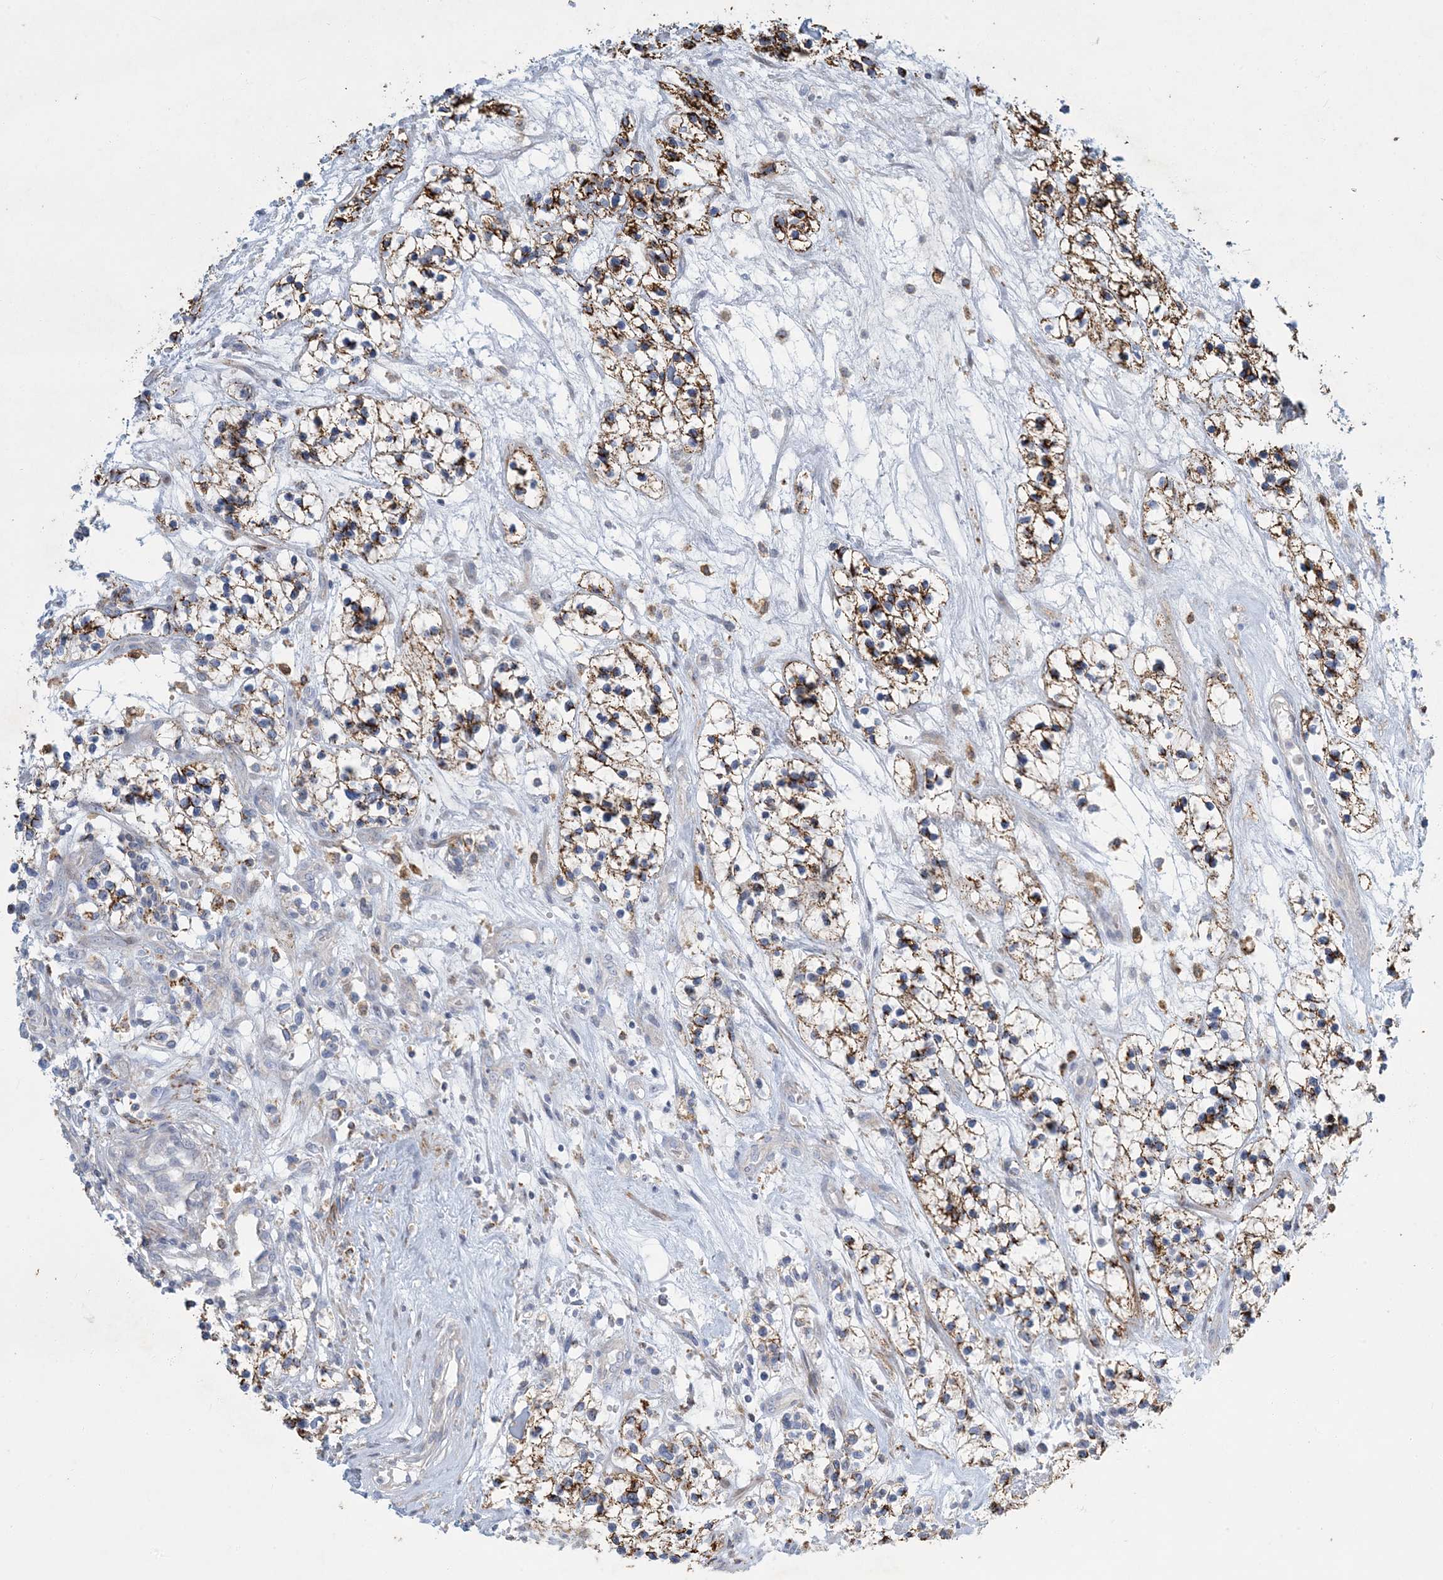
{"staining": {"intensity": "strong", "quantity": ">75%", "location": "cytoplasmic/membranous"}, "tissue": "renal cancer", "cell_type": "Tumor cells", "image_type": "cancer", "snomed": [{"axis": "morphology", "description": "Adenocarcinoma, NOS"}, {"axis": "topography", "description": "Kidney"}], "caption": "Protein staining of adenocarcinoma (renal) tissue exhibits strong cytoplasmic/membranous staining in approximately >75% of tumor cells. The protein of interest is shown in brown color, while the nuclei are stained blue.", "gene": "LTN1", "patient": {"sex": "female", "age": 57}}